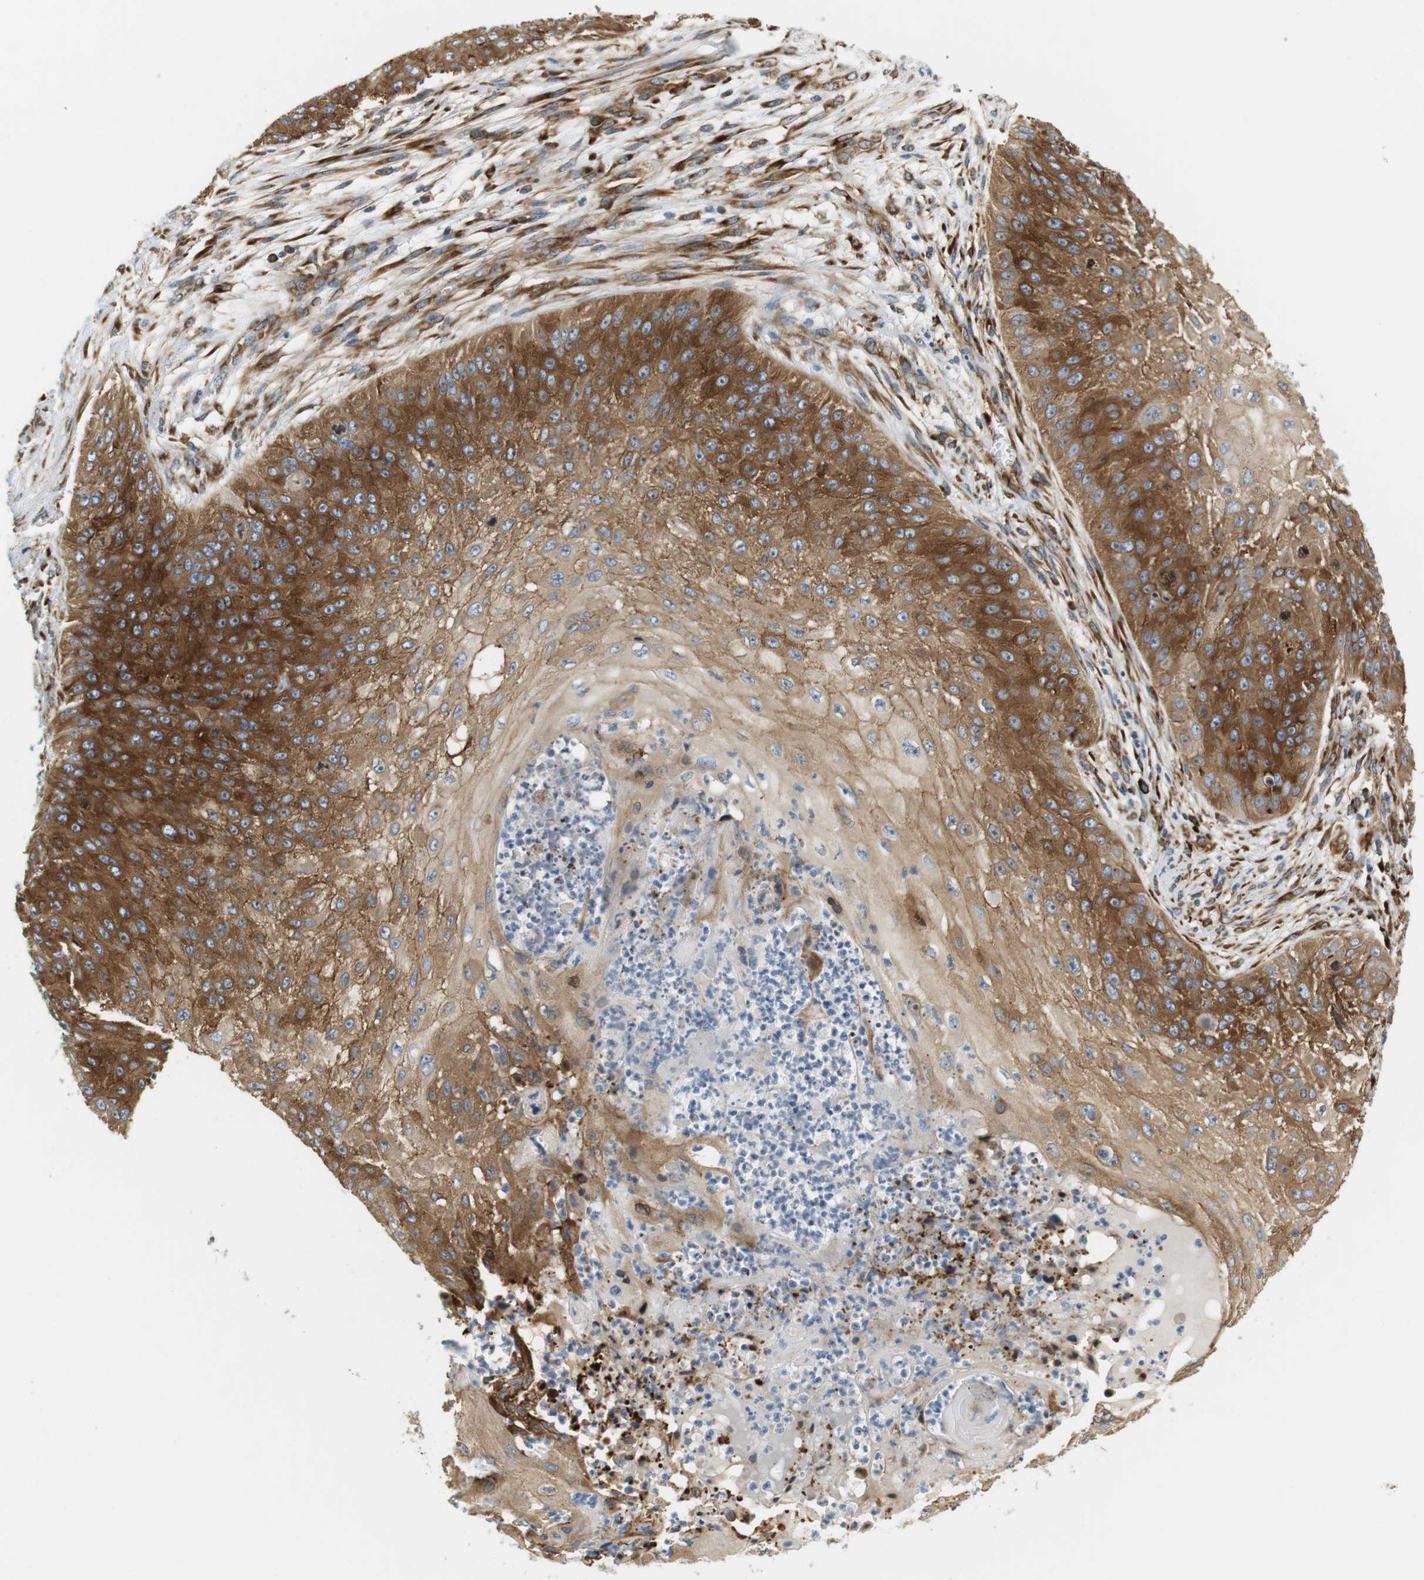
{"staining": {"intensity": "strong", "quantity": ">75%", "location": "cytoplasmic/membranous"}, "tissue": "skin cancer", "cell_type": "Tumor cells", "image_type": "cancer", "snomed": [{"axis": "morphology", "description": "Squamous cell carcinoma, NOS"}, {"axis": "topography", "description": "Skin"}], "caption": "IHC histopathology image of neoplastic tissue: skin cancer stained using IHC displays high levels of strong protein expression localized specifically in the cytoplasmic/membranous of tumor cells, appearing as a cytoplasmic/membranous brown color.", "gene": "TMEM200A", "patient": {"sex": "female", "age": 80}}